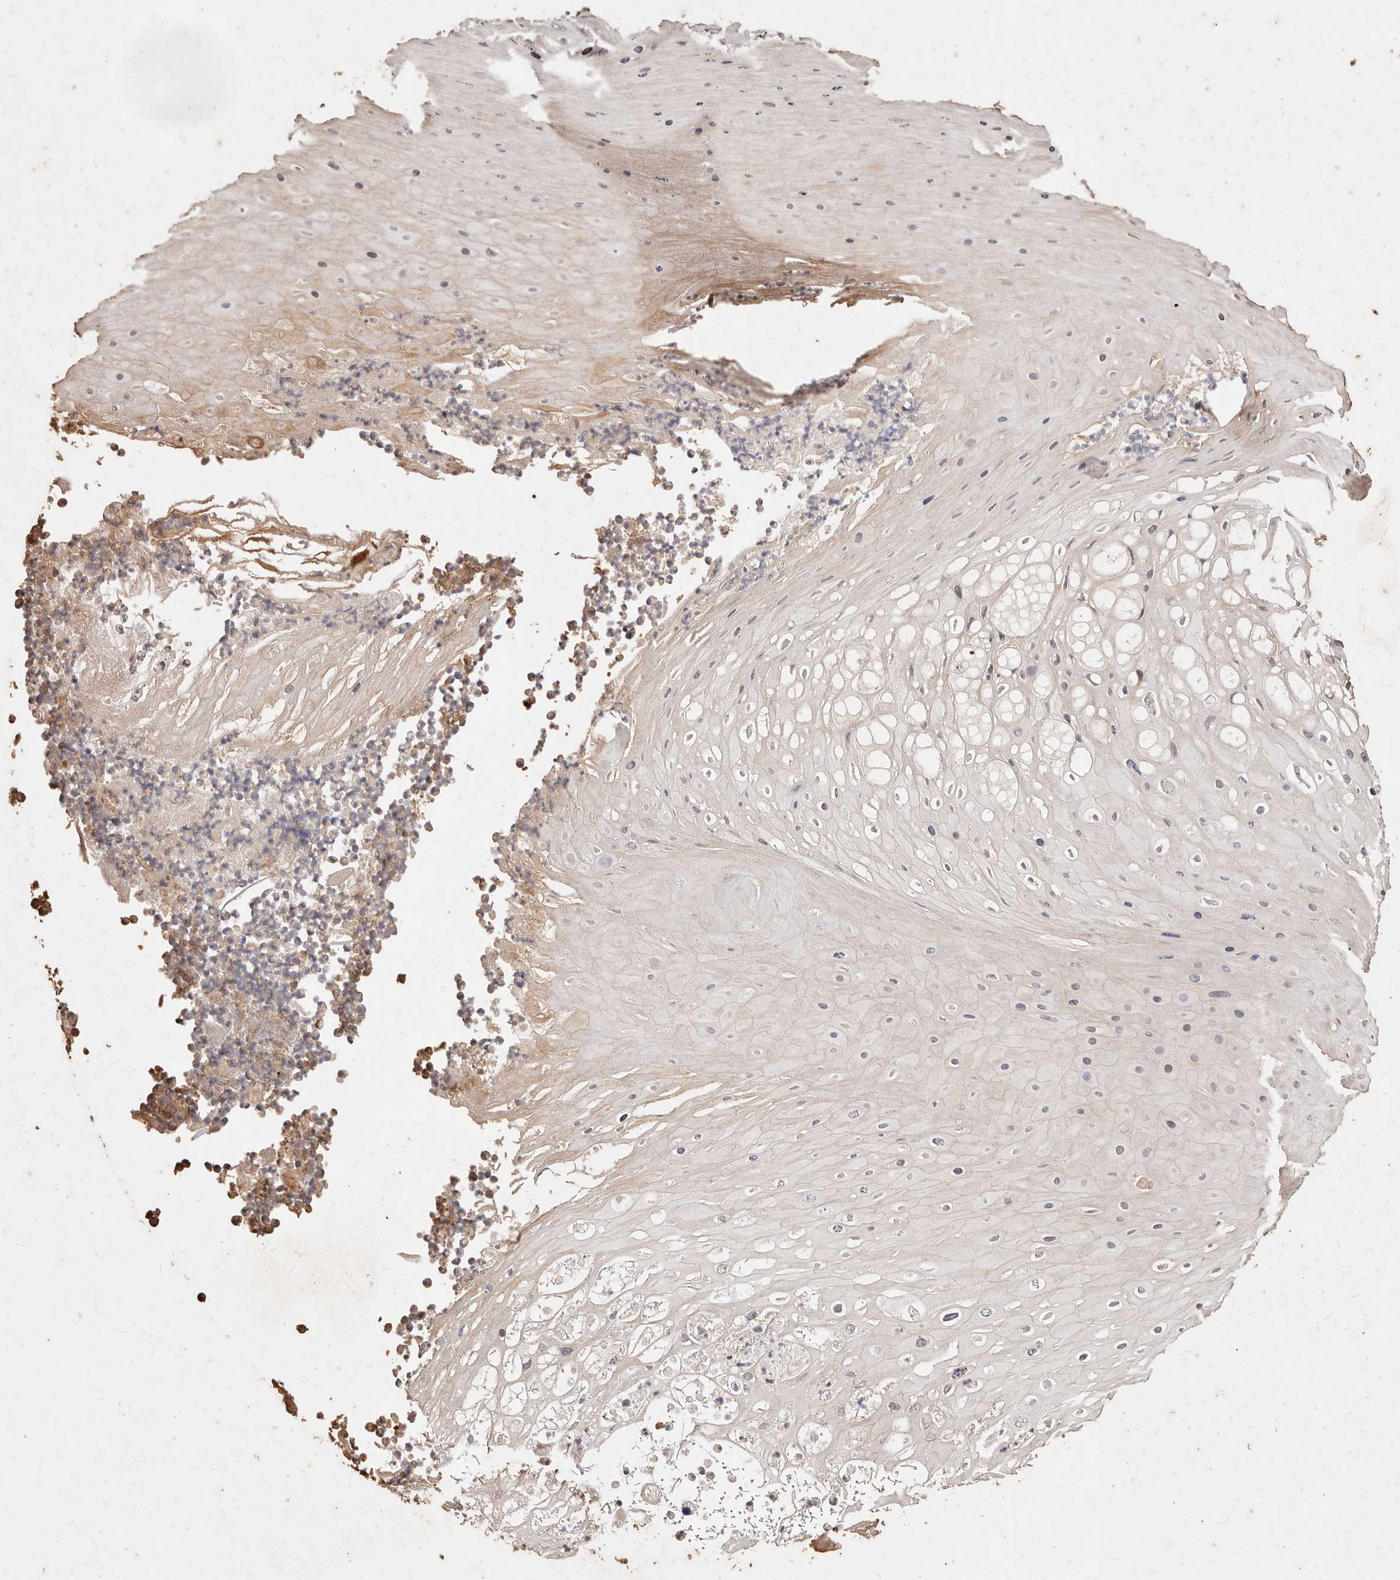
{"staining": {"intensity": "negative", "quantity": "none", "location": "none"}, "tissue": "skin cancer", "cell_type": "Tumor cells", "image_type": "cancer", "snomed": [{"axis": "morphology", "description": "Squamous cell carcinoma, NOS"}, {"axis": "topography", "description": "Skin"}], "caption": "Immunohistochemistry (IHC) micrograph of human skin squamous cell carcinoma stained for a protein (brown), which displays no staining in tumor cells.", "gene": "KIF9", "patient": {"sex": "female", "age": 88}}